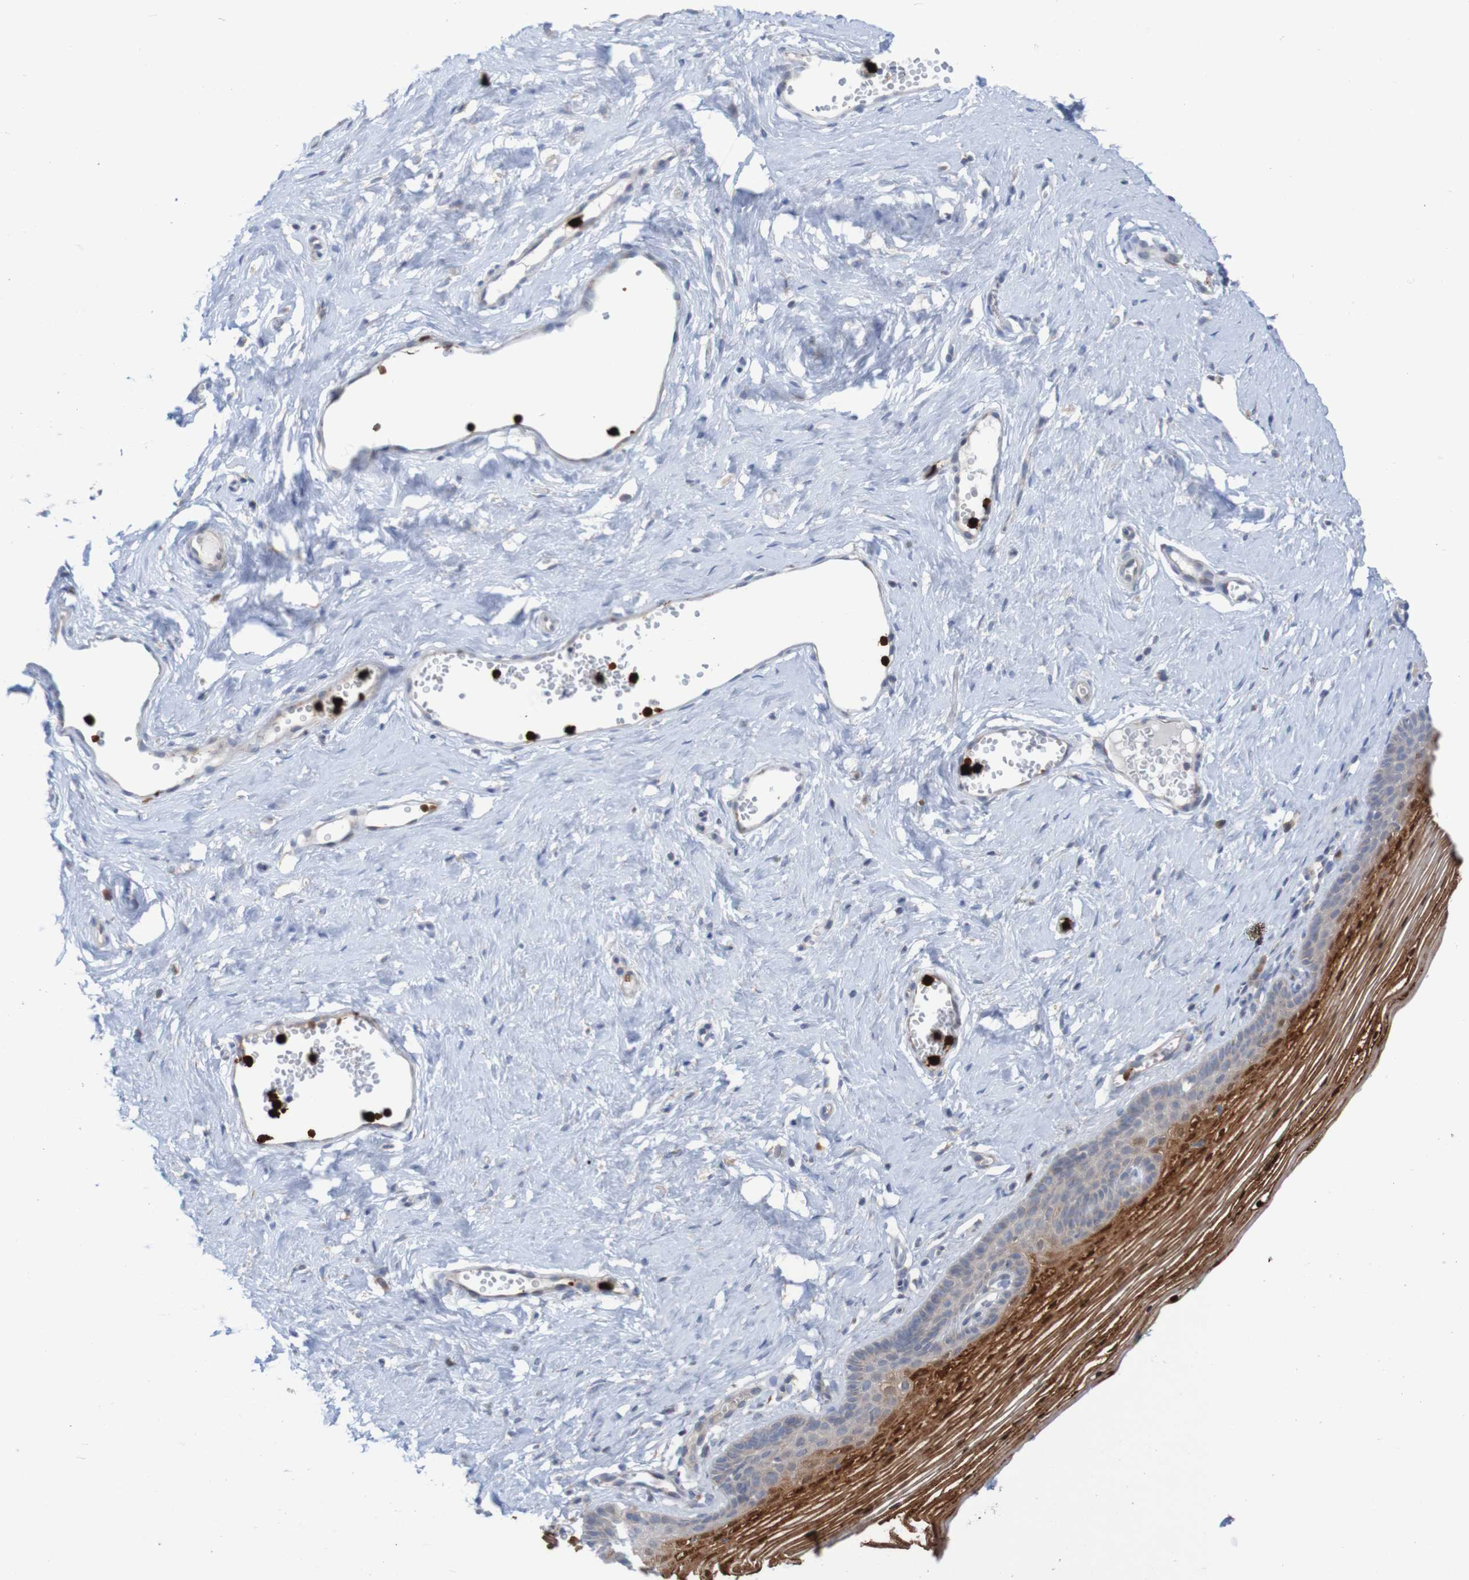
{"staining": {"intensity": "moderate", "quantity": ">75%", "location": "cytoplasmic/membranous,nuclear"}, "tissue": "vagina", "cell_type": "Squamous epithelial cells", "image_type": "normal", "snomed": [{"axis": "morphology", "description": "Normal tissue, NOS"}, {"axis": "topography", "description": "Vagina"}], "caption": "Squamous epithelial cells display medium levels of moderate cytoplasmic/membranous,nuclear positivity in about >75% of cells in normal human vagina. The protein is shown in brown color, while the nuclei are stained blue.", "gene": "PARP4", "patient": {"sex": "female", "age": 32}}